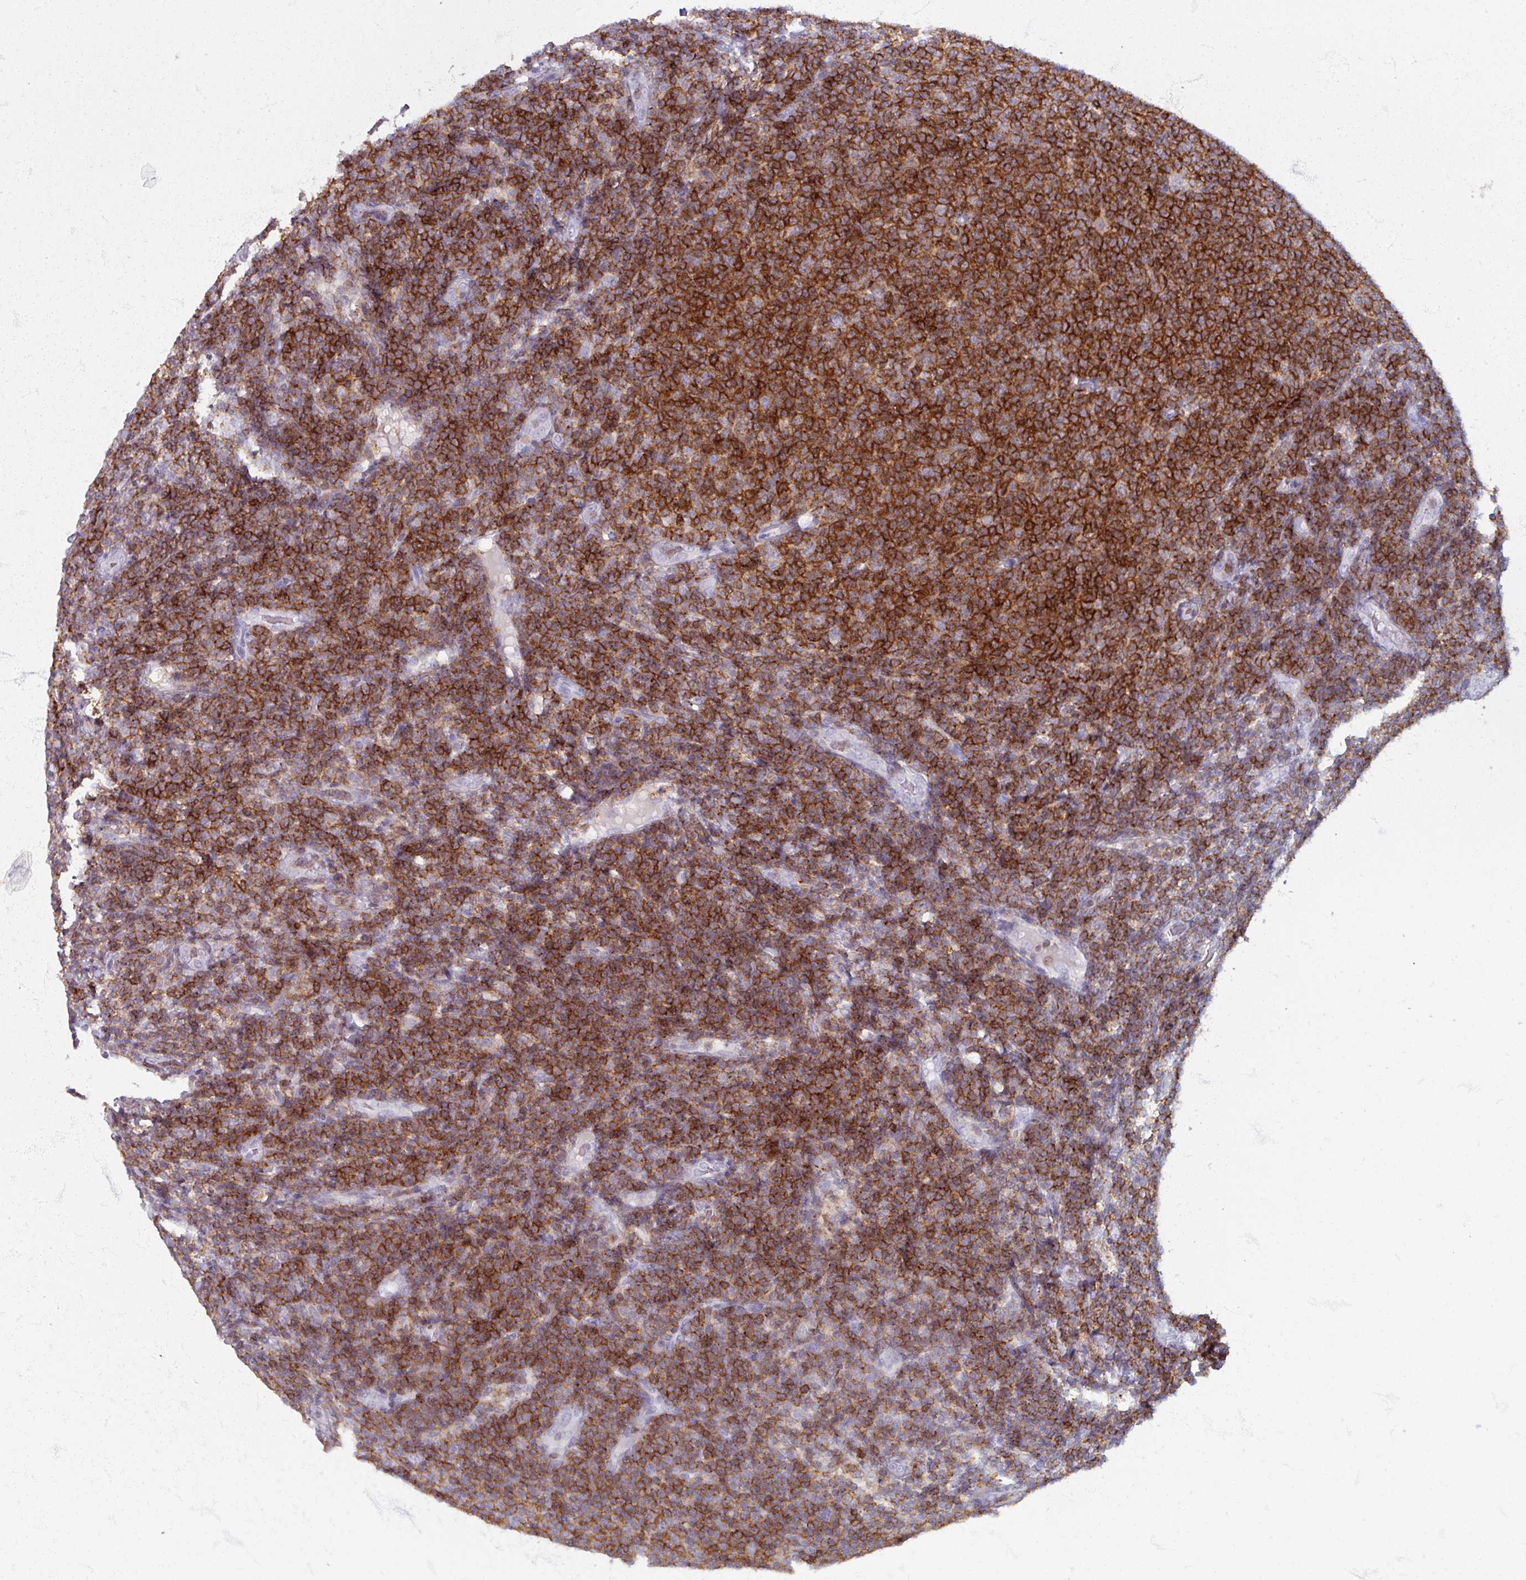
{"staining": {"intensity": "strong", "quantity": ">75%", "location": "cytoplasmic/membranous"}, "tissue": "lymphoma", "cell_type": "Tumor cells", "image_type": "cancer", "snomed": [{"axis": "morphology", "description": "Malignant lymphoma, non-Hodgkin's type, Low grade"}, {"axis": "topography", "description": "Lymph node"}], "caption": "Immunohistochemistry image of neoplastic tissue: human lymphoma stained using immunohistochemistry (IHC) demonstrates high levels of strong protein expression localized specifically in the cytoplasmic/membranous of tumor cells, appearing as a cytoplasmic/membranous brown color.", "gene": "PTPRC", "patient": {"sex": "male", "age": 66}}